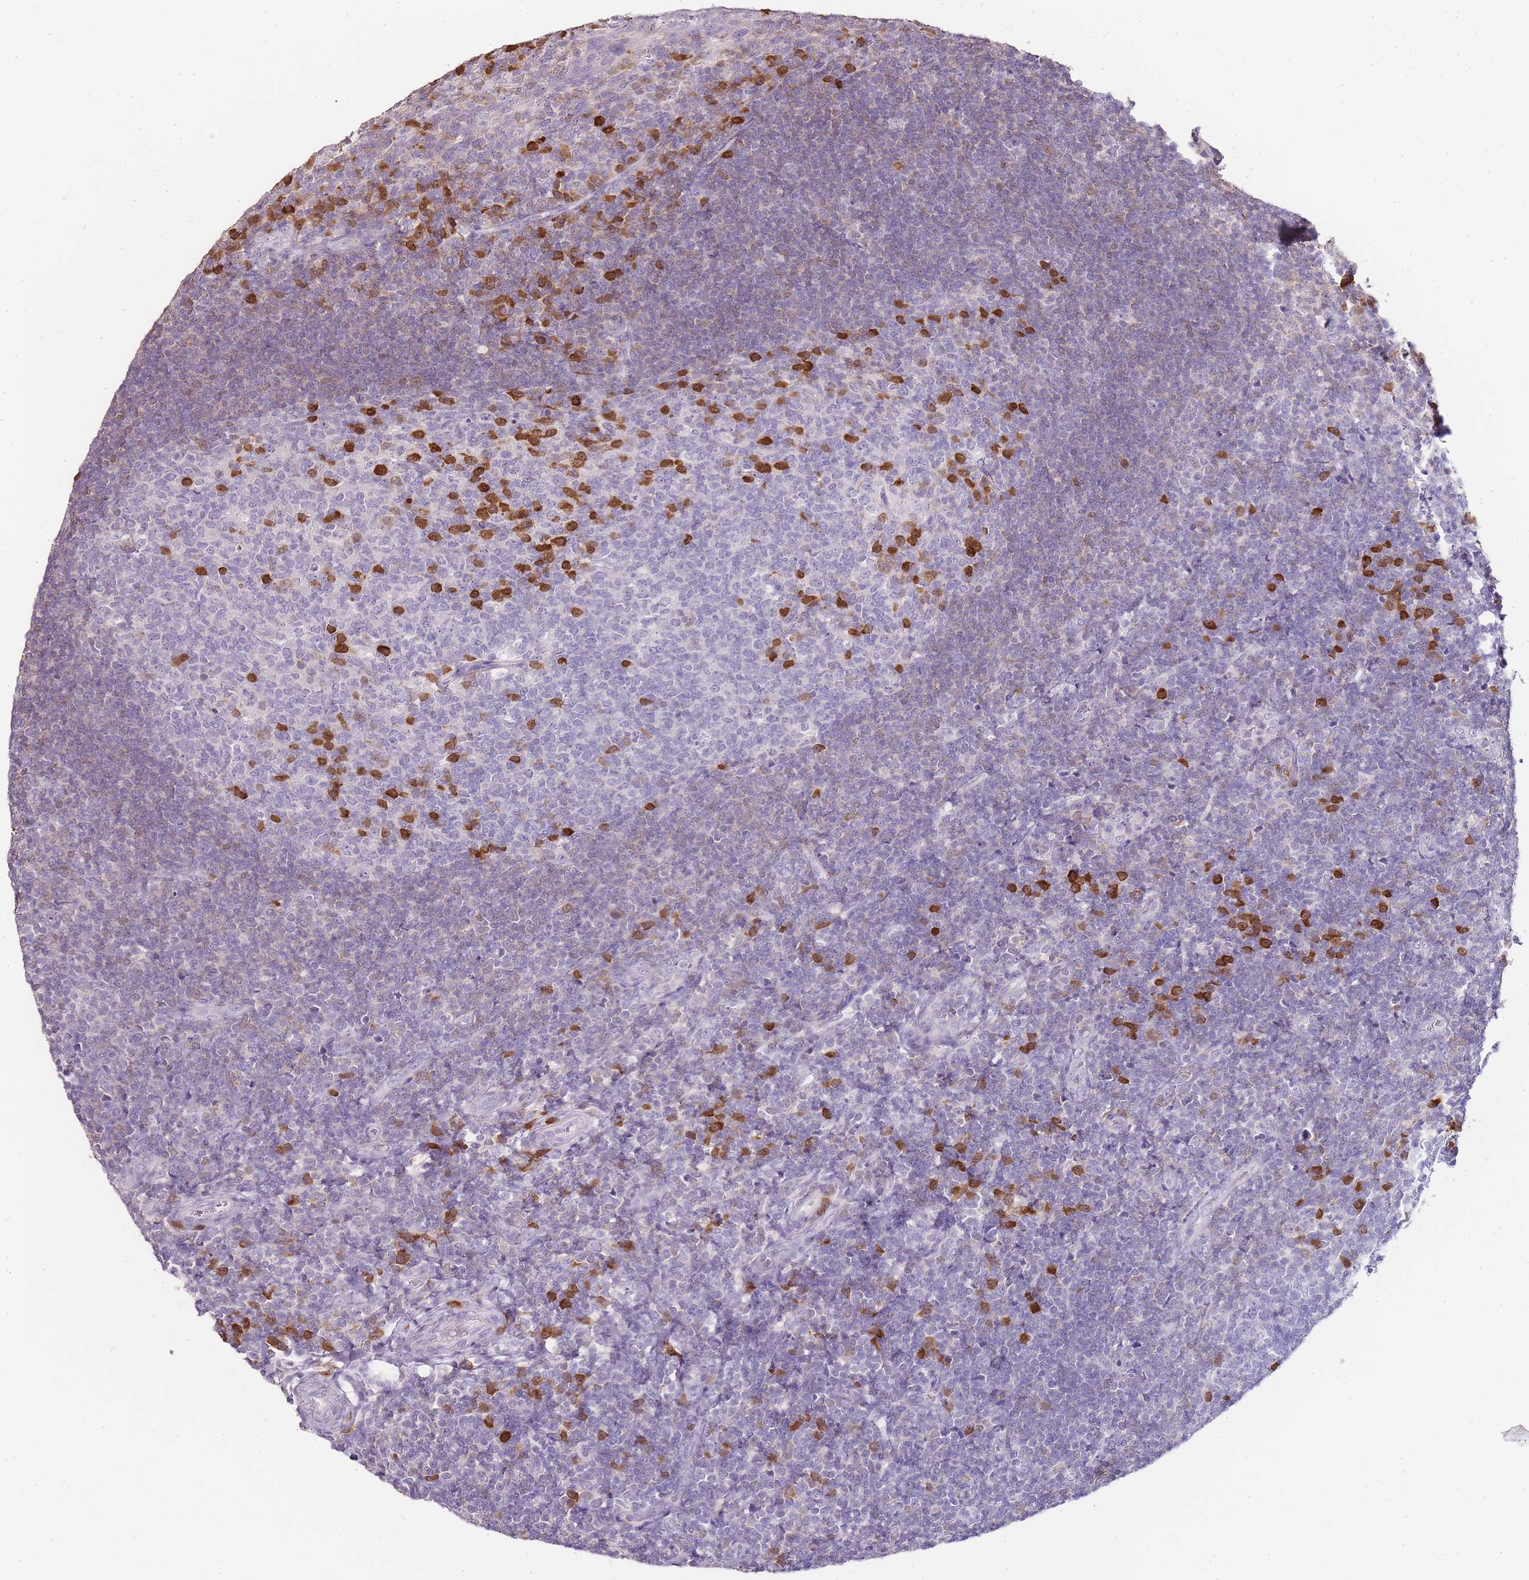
{"staining": {"intensity": "strong", "quantity": "<25%", "location": "cytoplasmic/membranous"}, "tissue": "tonsil", "cell_type": "Germinal center cells", "image_type": "normal", "snomed": [{"axis": "morphology", "description": "Normal tissue, NOS"}, {"axis": "topography", "description": "Tonsil"}], "caption": "The micrograph demonstrates staining of unremarkable tonsil, revealing strong cytoplasmic/membranous protein positivity (brown color) within germinal center cells.", "gene": "ZBP1", "patient": {"sex": "female", "age": 10}}